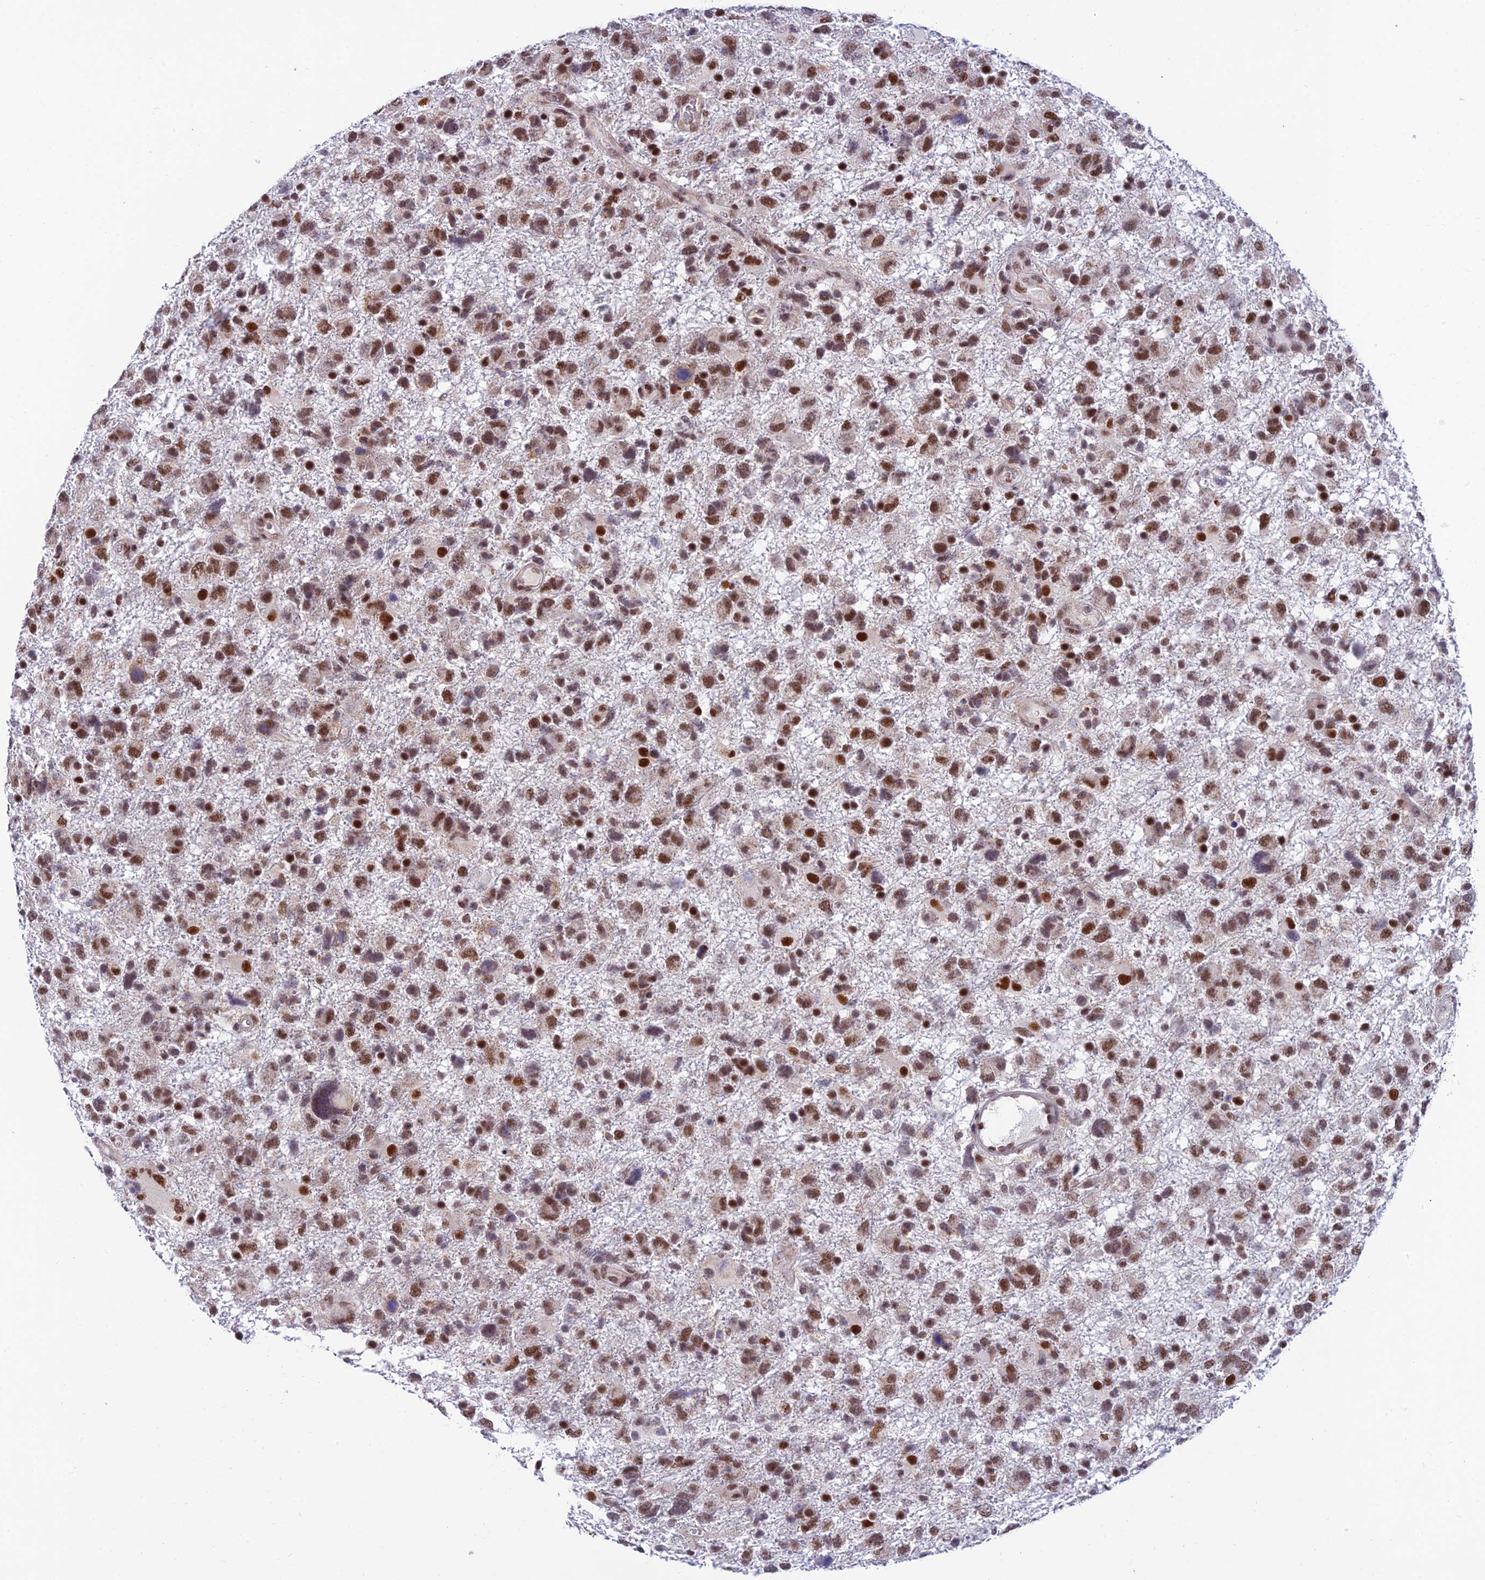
{"staining": {"intensity": "moderate", "quantity": ">75%", "location": "nuclear"}, "tissue": "glioma", "cell_type": "Tumor cells", "image_type": "cancer", "snomed": [{"axis": "morphology", "description": "Glioma, malignant, High grade"}, {"axis": "topography", "description": "Brain"}], "caption": "DAB (3,3'-diaminobenzidine) immunohistochemical staining of malignant glioma (high-grade) displays moderate nuclear protein expression in approximately >75% of tumor cells.", "gene": "C2orf49", "patient": {"sex": "male", "age": 61}}